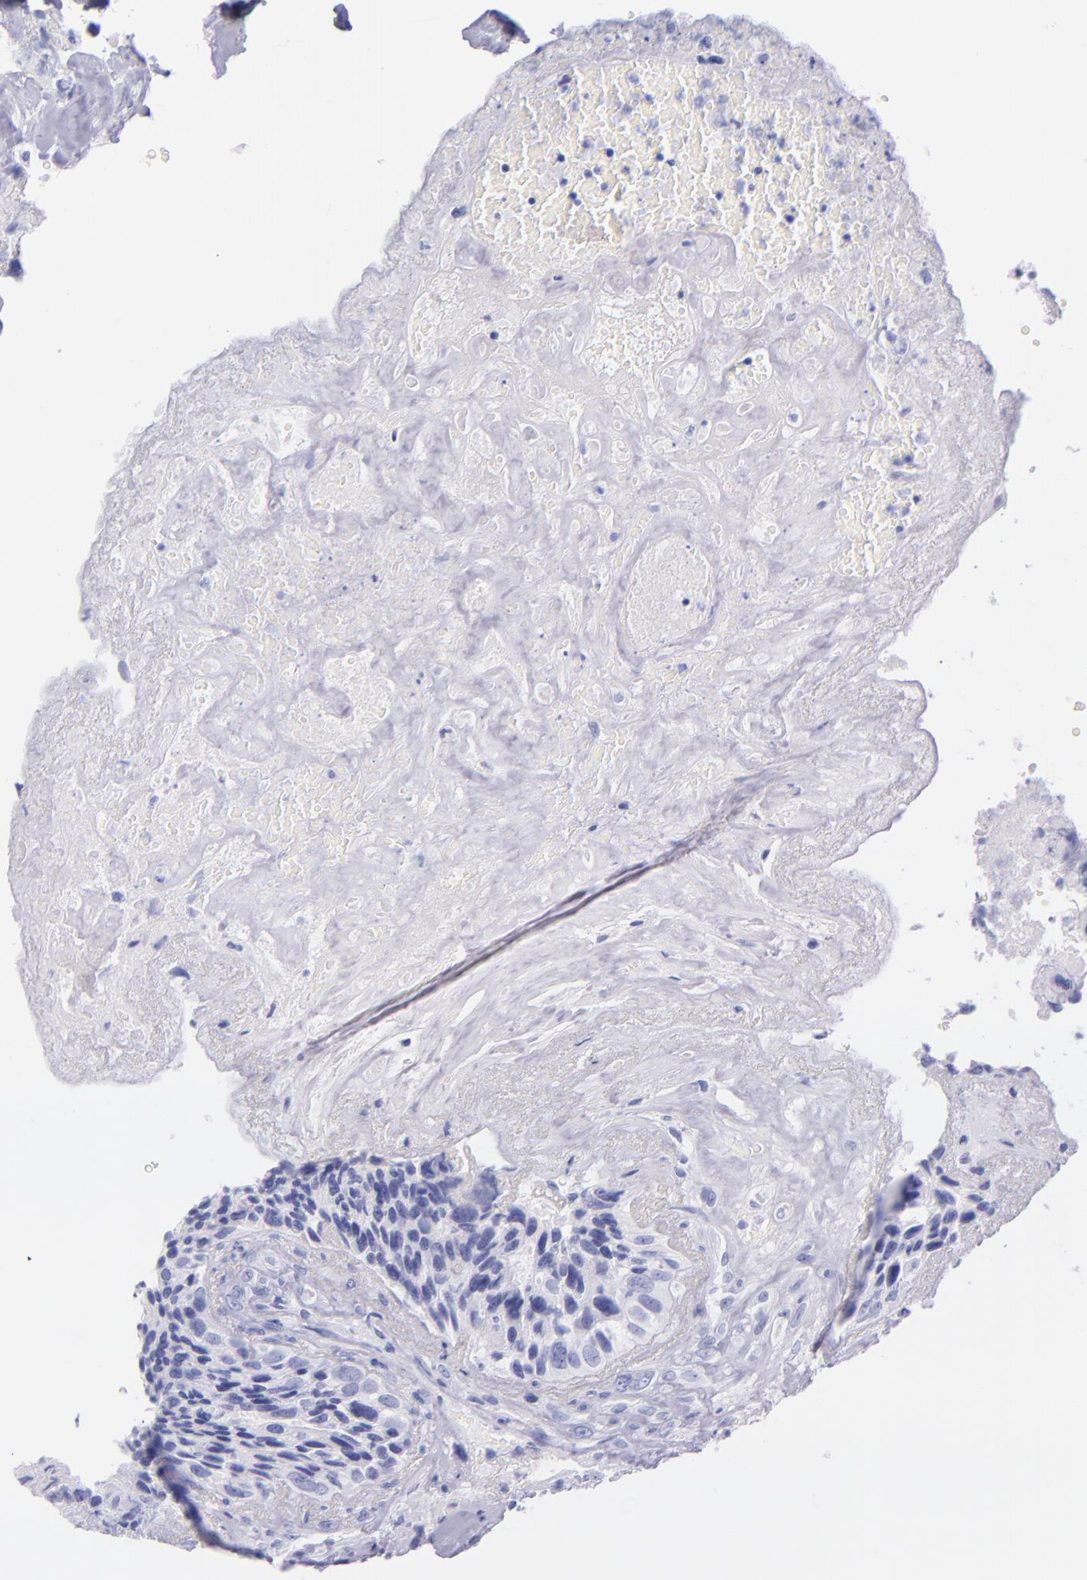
{"staining": {"intensity": "negative", "quantity": "none", "location": "none"}, "tissue": "breast cancer", "cell_type": "Tumor cells", "image_type": "cancer", "snomed": [{"axis": "morphology", "description": "Neoplasm, malignant, NOS"}, {"axis": "topography", "description": "Breast"}], "caption": "Immunohistochemistry (IHC) histopathology image of neoplastic tissue: human breast cancer (malignant neoplasm) stained with DAB reveals no significant protein staining in tumor cells.", "gene": "SFTPA2", "patient": {"sex": "female", "age": 50}}